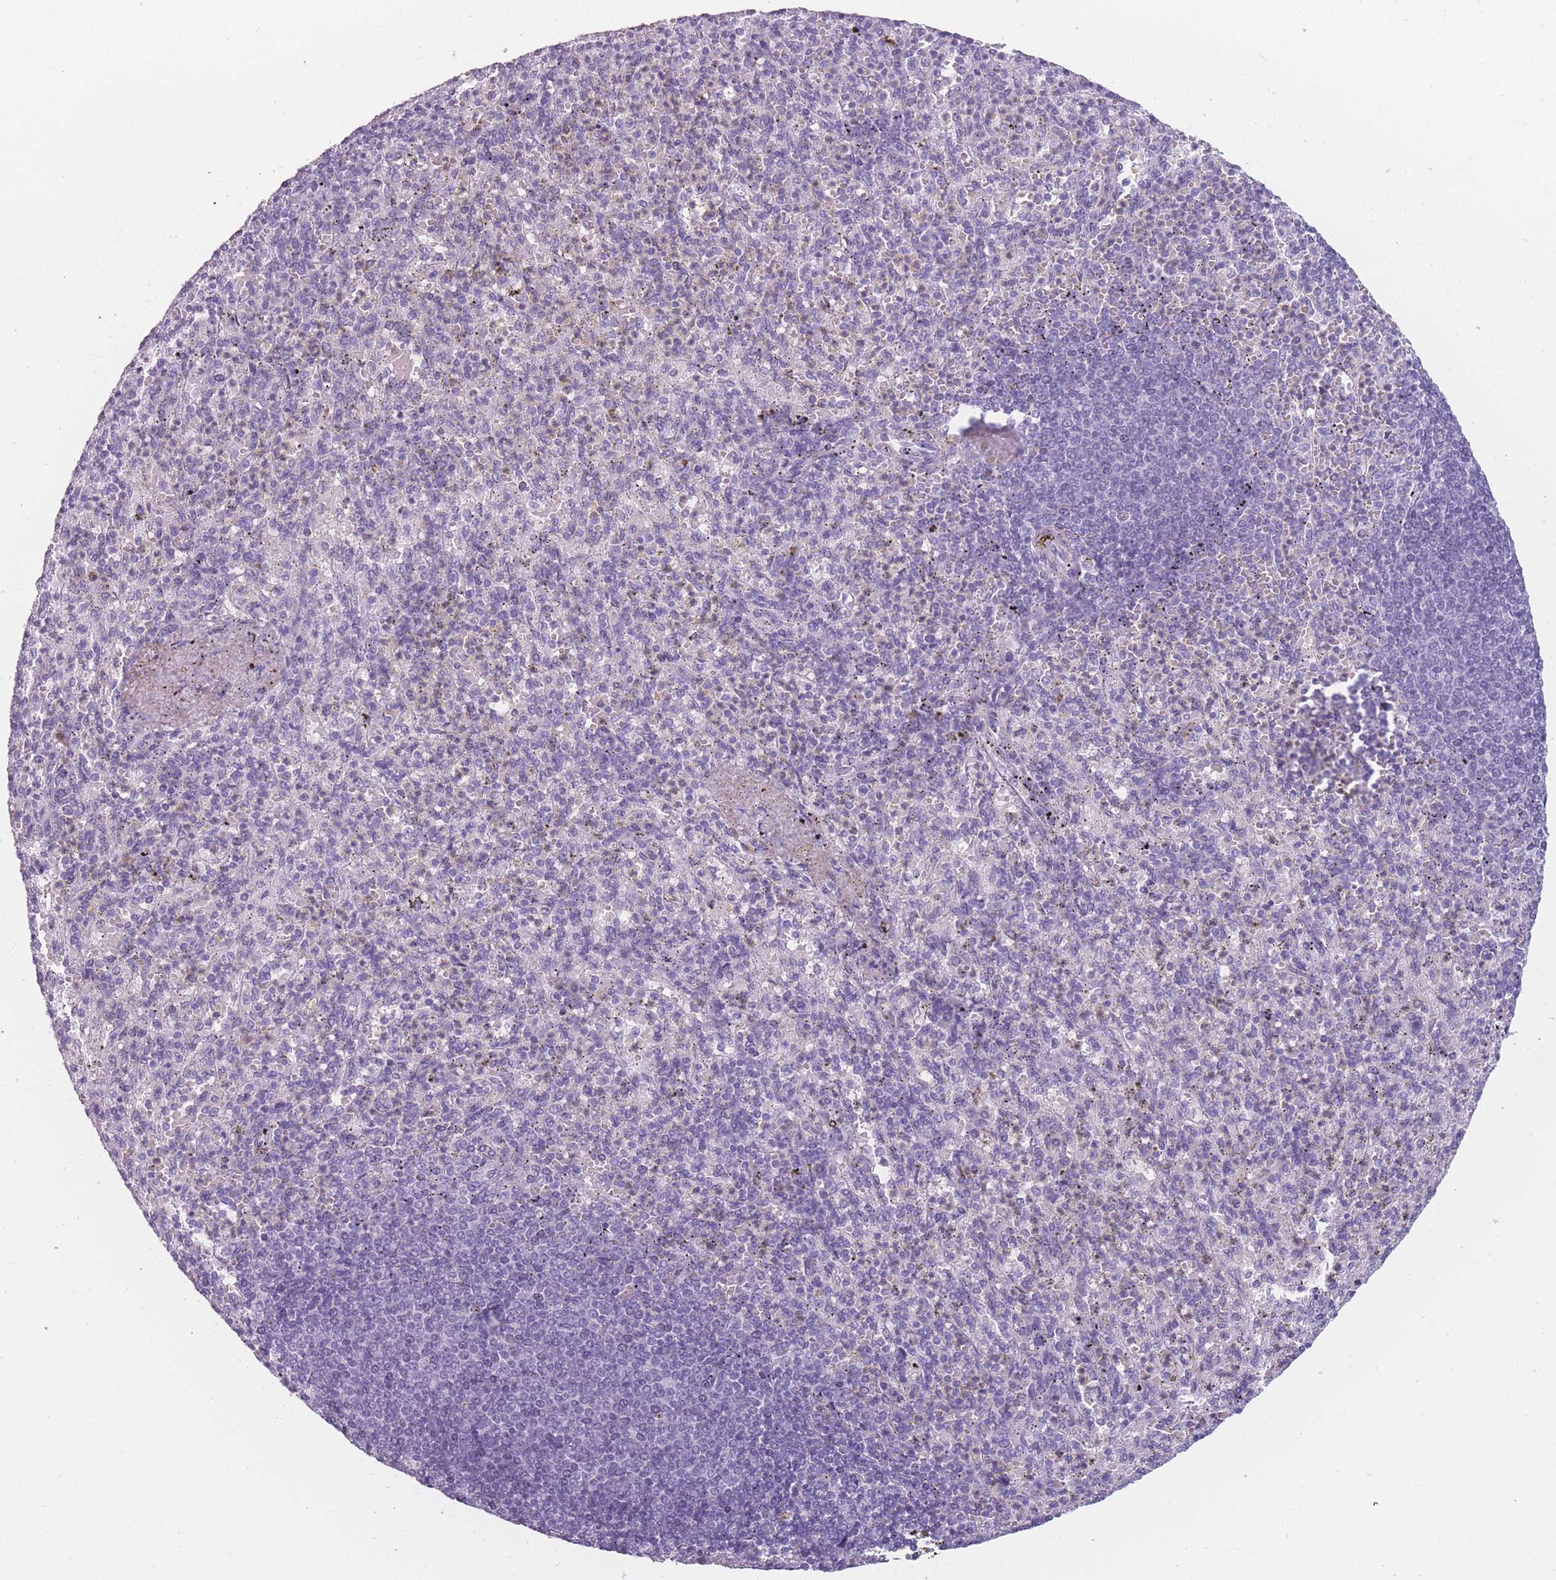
{"staining": {"intensity": "negative", "quantity": "none", "location": "none"}, "tissue": "spleen", "cell_type": "Cells in red pulp", "image_type": "normal", "snomed": [{"axis": "morphology", "description": "Normal tissue, NOS"}, {"axis": "topography", "description": "Spleen"}], "caption": "Immunohistochemistry of benign spleen reveals no staining in cells in red pulp. (Brightfield microscopy of DAB (3,3'-diaminobenzidine) immunohistochemistry (IHC) at high magnification).", "gene": "PPFIA3", "patient": {"sex": "female", "age": 74}}